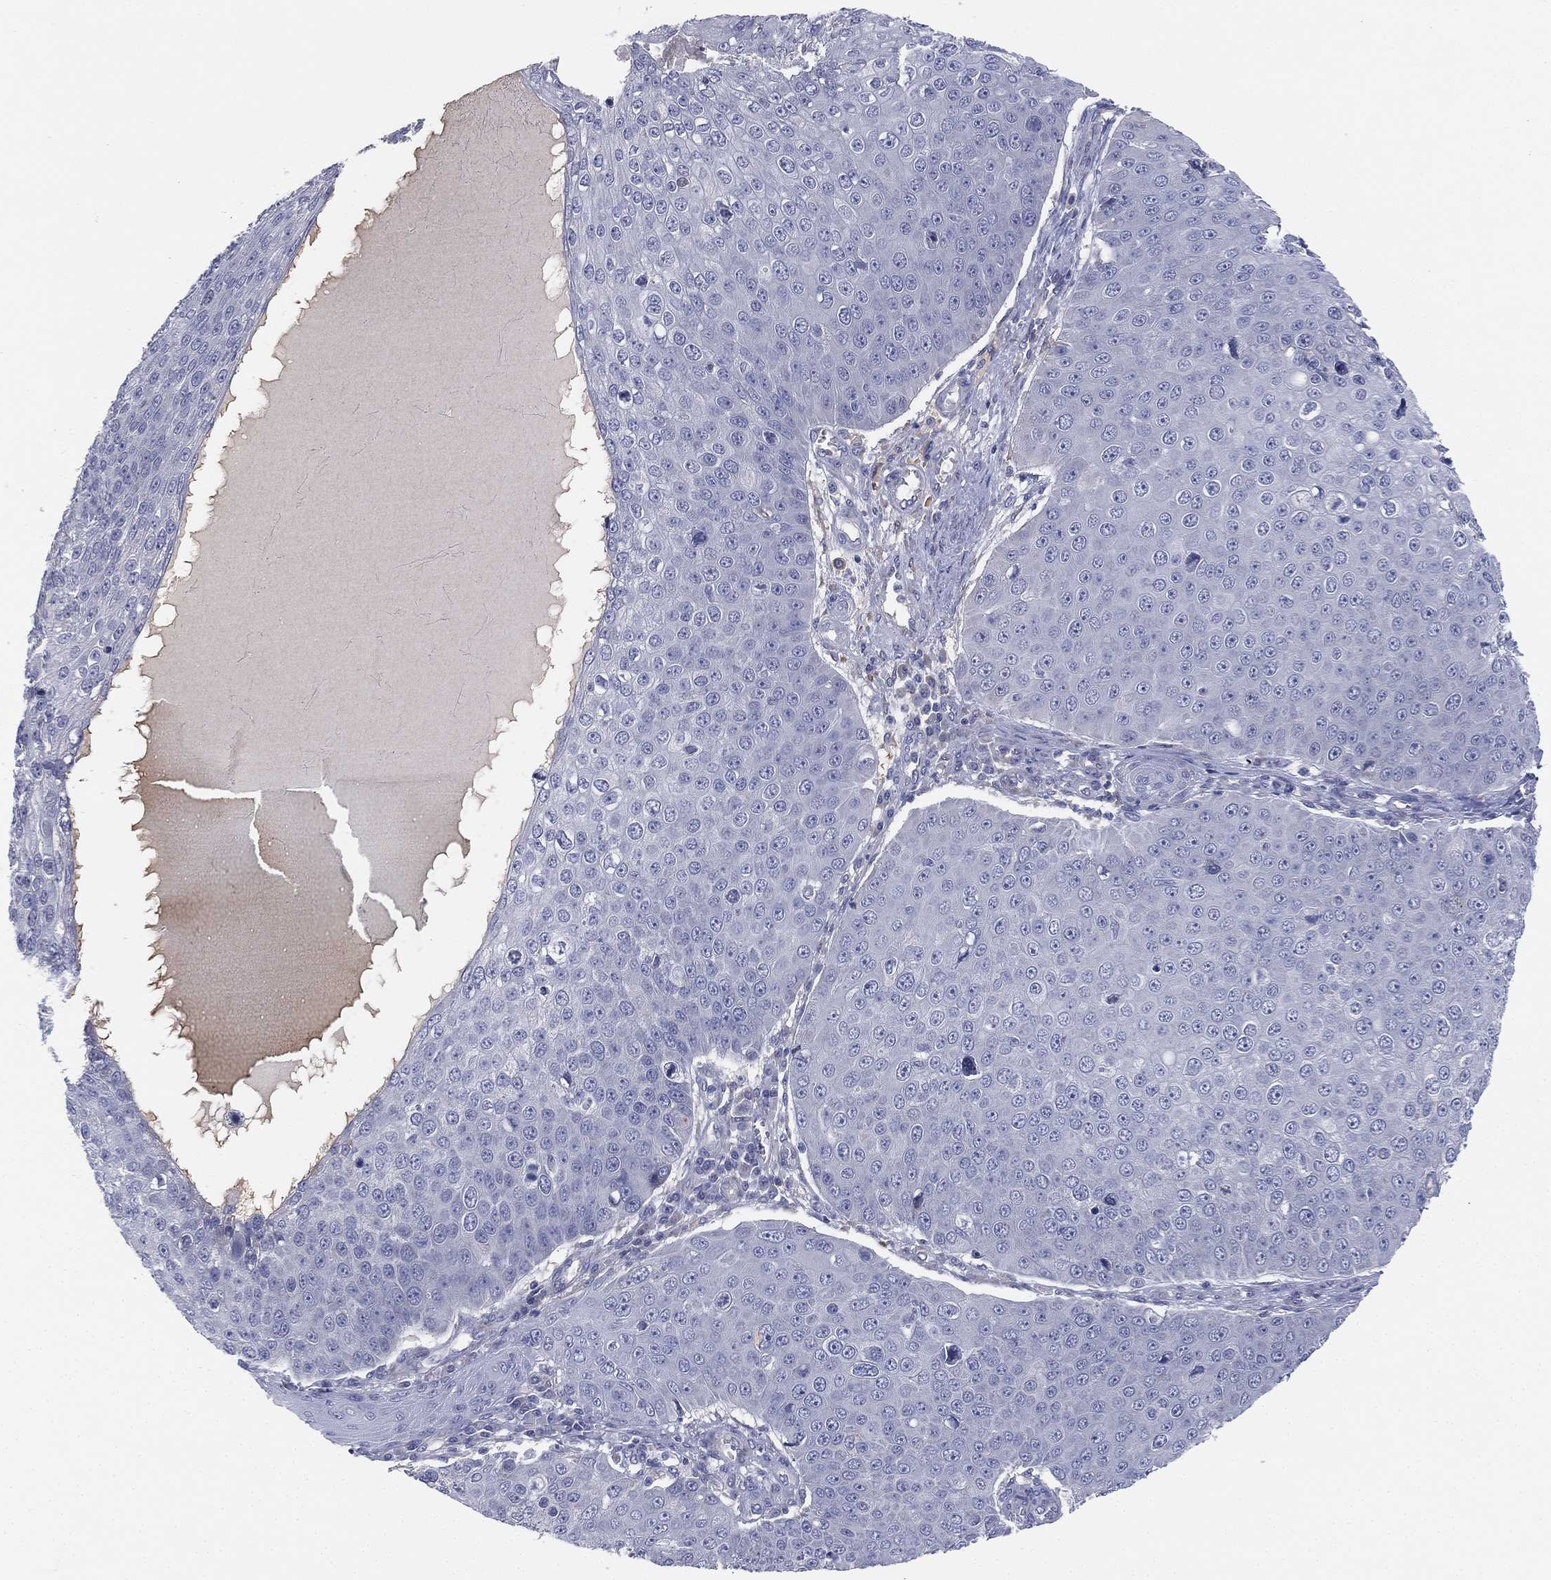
{"staining": {"intensity": "negative", "quantity": "none", "location": "none"}, "tissue": "skin cancer", "cell_type": "Tumor cells", "image_type": "cancer", "snomed": [{"axis": "morphology", "description": "Squamous cell carcinoma, NOS"}, {"axis": "topography", "description": "Skin"}], "caption": "DAB (3,3'-diaminobenzidine) immunohistochemical staining of human skin squamous cell carcinoma exhibits no significant staining in tumor cells.", "gene": "MLF1", "patient": {"sex": "male", "age": 71}}